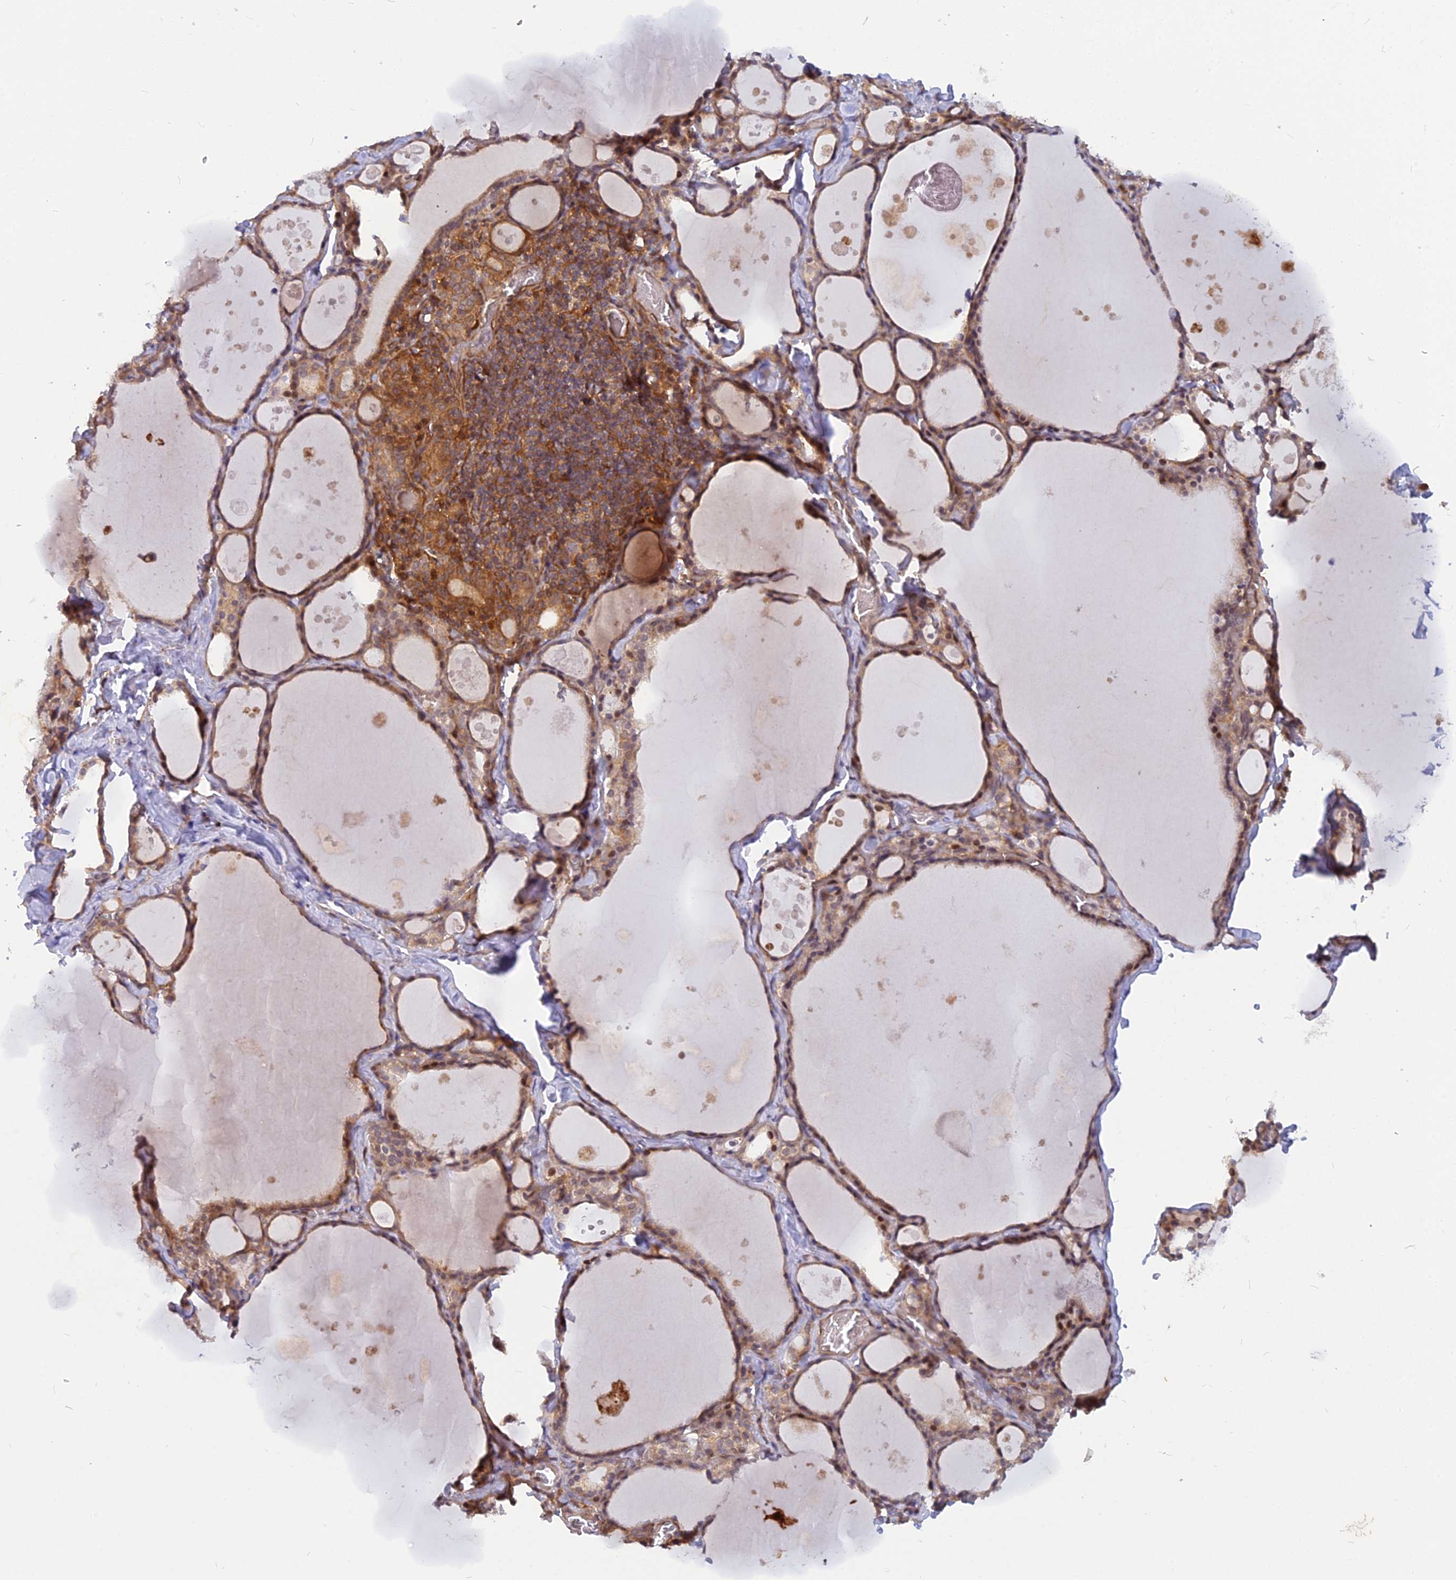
{"staining": {"intensity": "moderate", "quantity": ">75%", "location": "cytoplasmic/membranous,nuclear"}, "tissue": "thyroid gland", "cell_type": "Glandular cells", "image_type": "normal", "snomed": [{"axis": "morphology", "description": "Normal tissue, NOS"}, {"axis": "topography", "description": "Thyroid gland"}], "caption": "Immunohistochemical staining of normal human thyroid gland demonstrates >75% levels of moderate cytoplasmic/membranous,nuclear protein staining in approximately >75% of glandular cells. The protein is stained brown, and the nuclei are stained in blue (DAB (3,3'-diaminobenzidine) IHC with brightfield microscopy, high magnification).", "gene": "ARL2BP", "patient": {"sex": "male", "age": 56}}